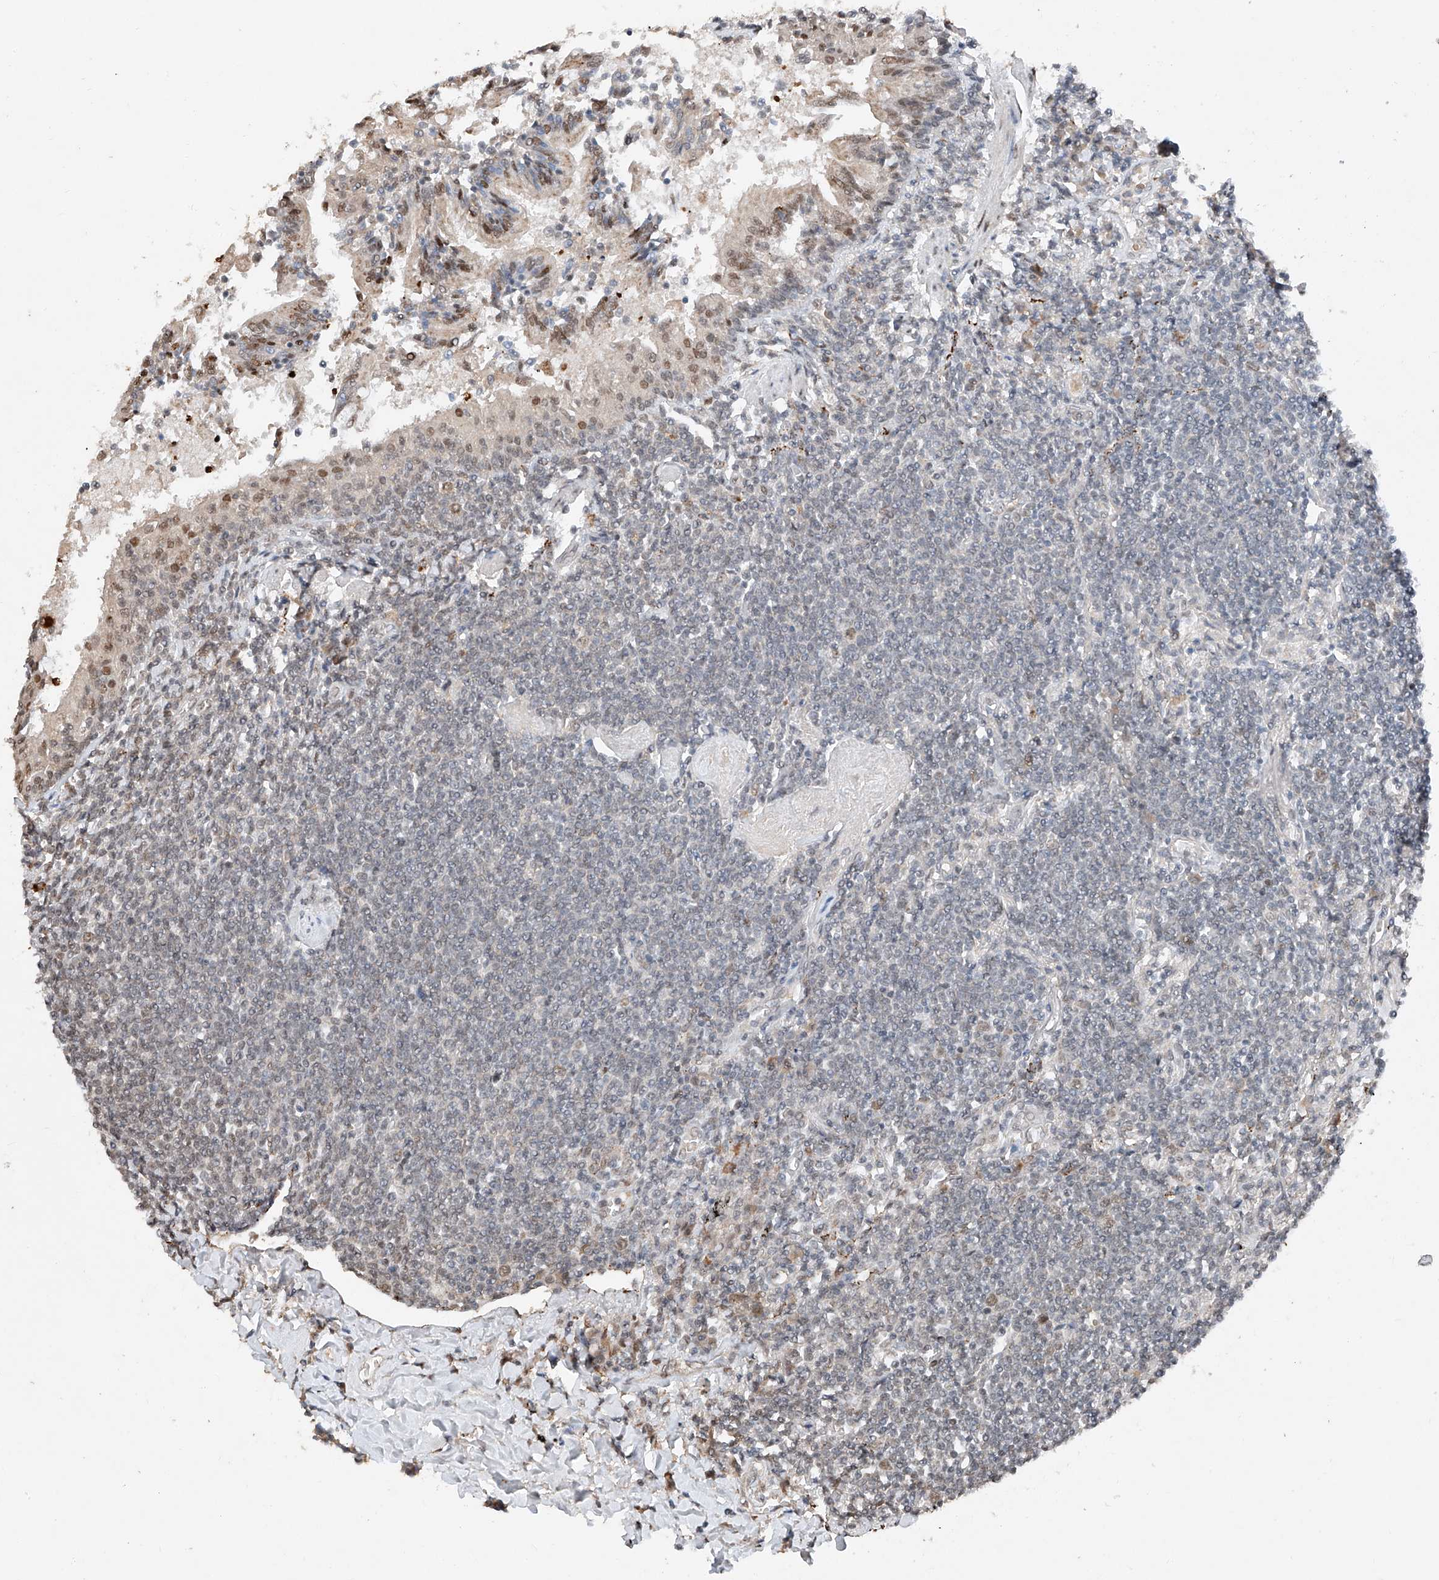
{"staining": {"intensity": "negative", "quantity": "none", "location": "none"}, "tissue": "lymphoma", "cell_type": "Tumor cells", "image_type": "cancer", "snomed": [{"axis": "morphology", "description": "Malignant lymphoma, non-Hodgkin's type, Low grade"}, {"axis": "topography", "description": "Lung"}], "caption": "Protein analysis of malignant lymphoma, non-Hodgkin's type (low-grade) exhibits no significant staining in tumor cells.", "gene": "TBX4", "patient": {"sex": "female", "age": 71}}